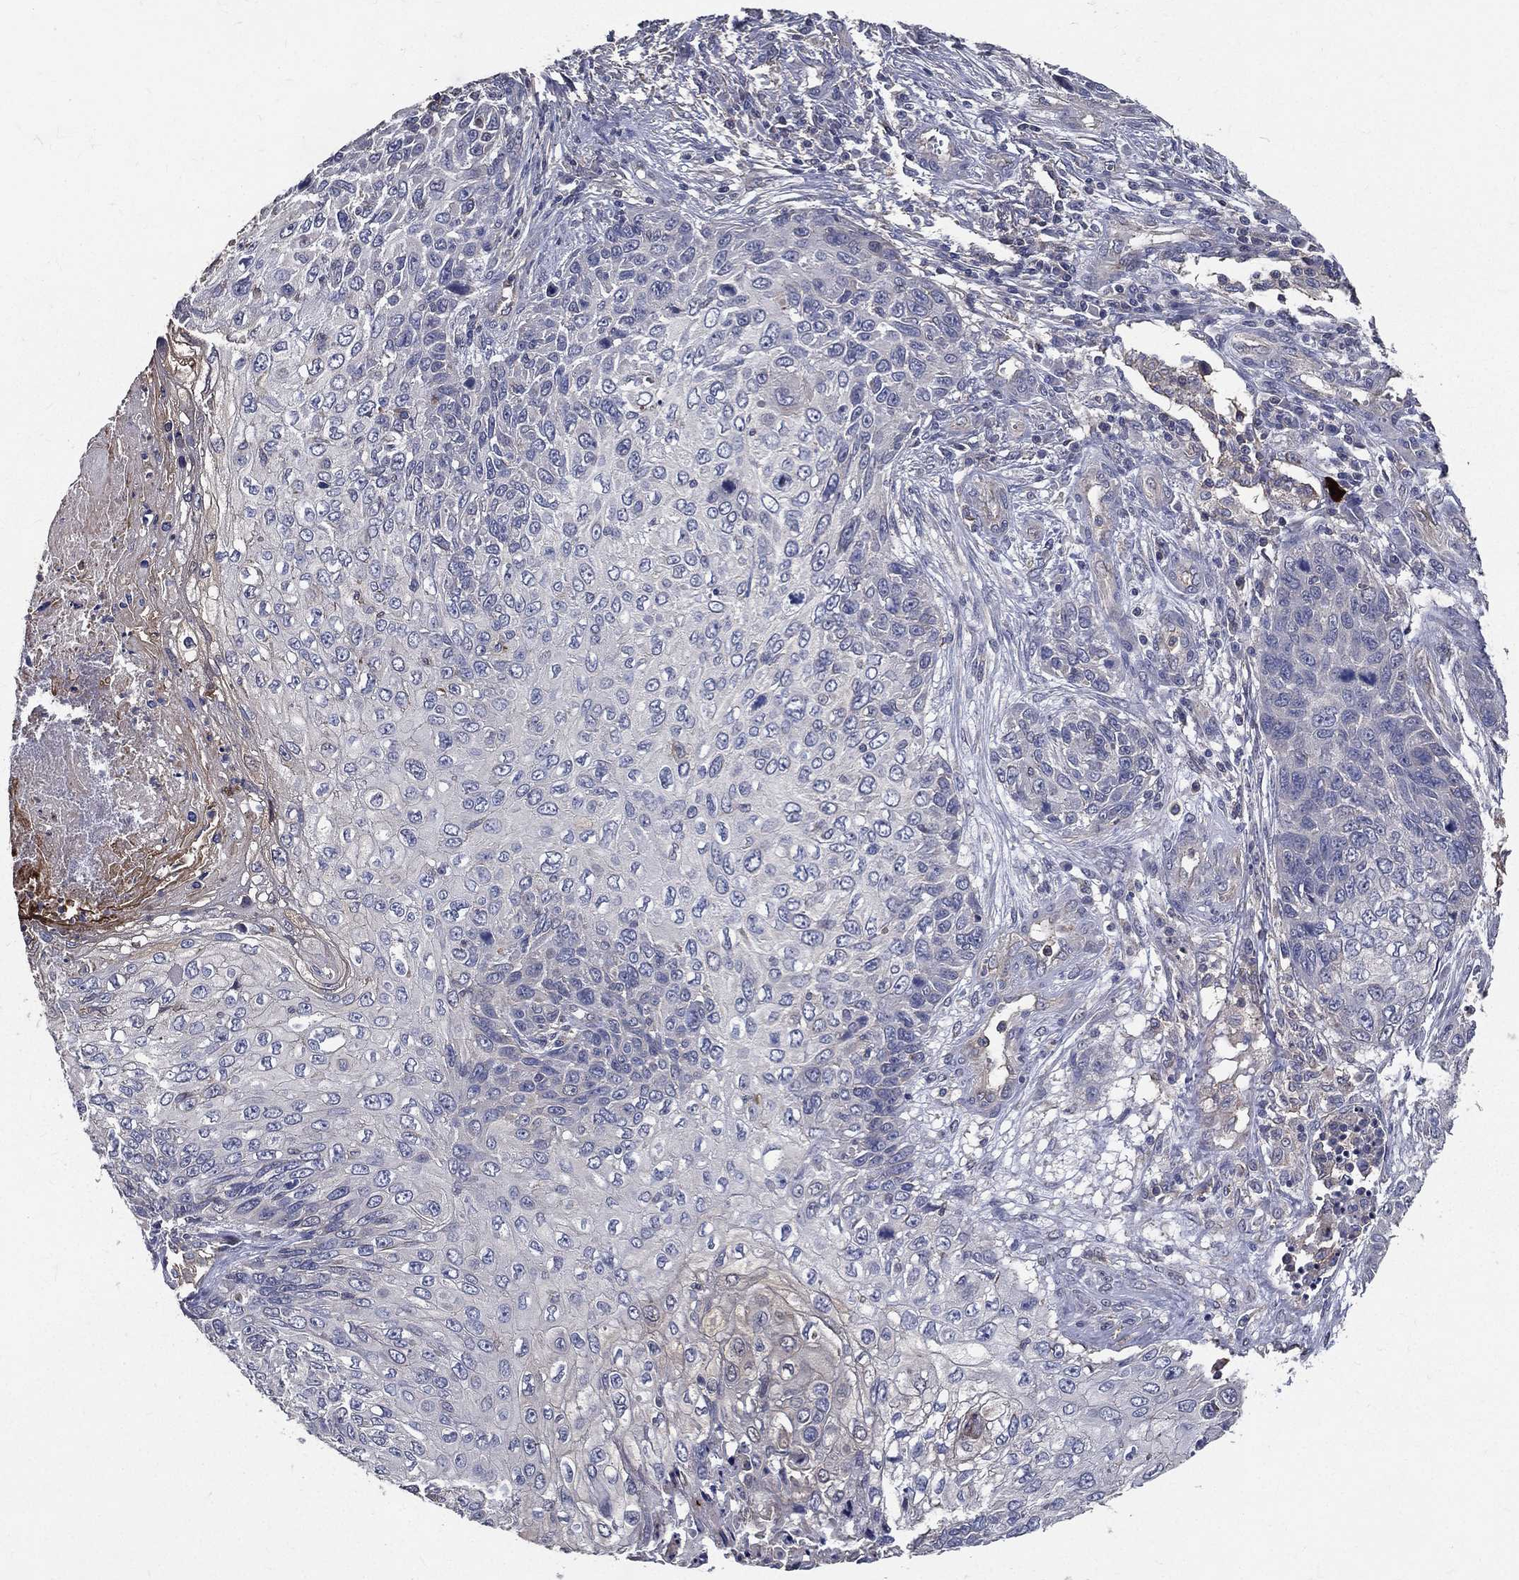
{"staining": {"intensity": "negative", "quantity": "none", "location": "none"}, "tissue": "skin cancer", "cell_type": "Tumor cells", "image_type": "cancer", "snomed": [{"axis": "morphology", "description": "Squamous cell carcinoma, NOS"}, {"axis": "topography", "description": "Skin"}], "caption": "DAB immunohistochemical staining of human squamous cell carcinoma (skin) demonstrates no significant expression in tumor cells. (DAB immunohistochemistry visualized using brightfield microscopy, high magnification).", "gene": "SERPINB2", "patient": {"sex": "male", "age": 92}}